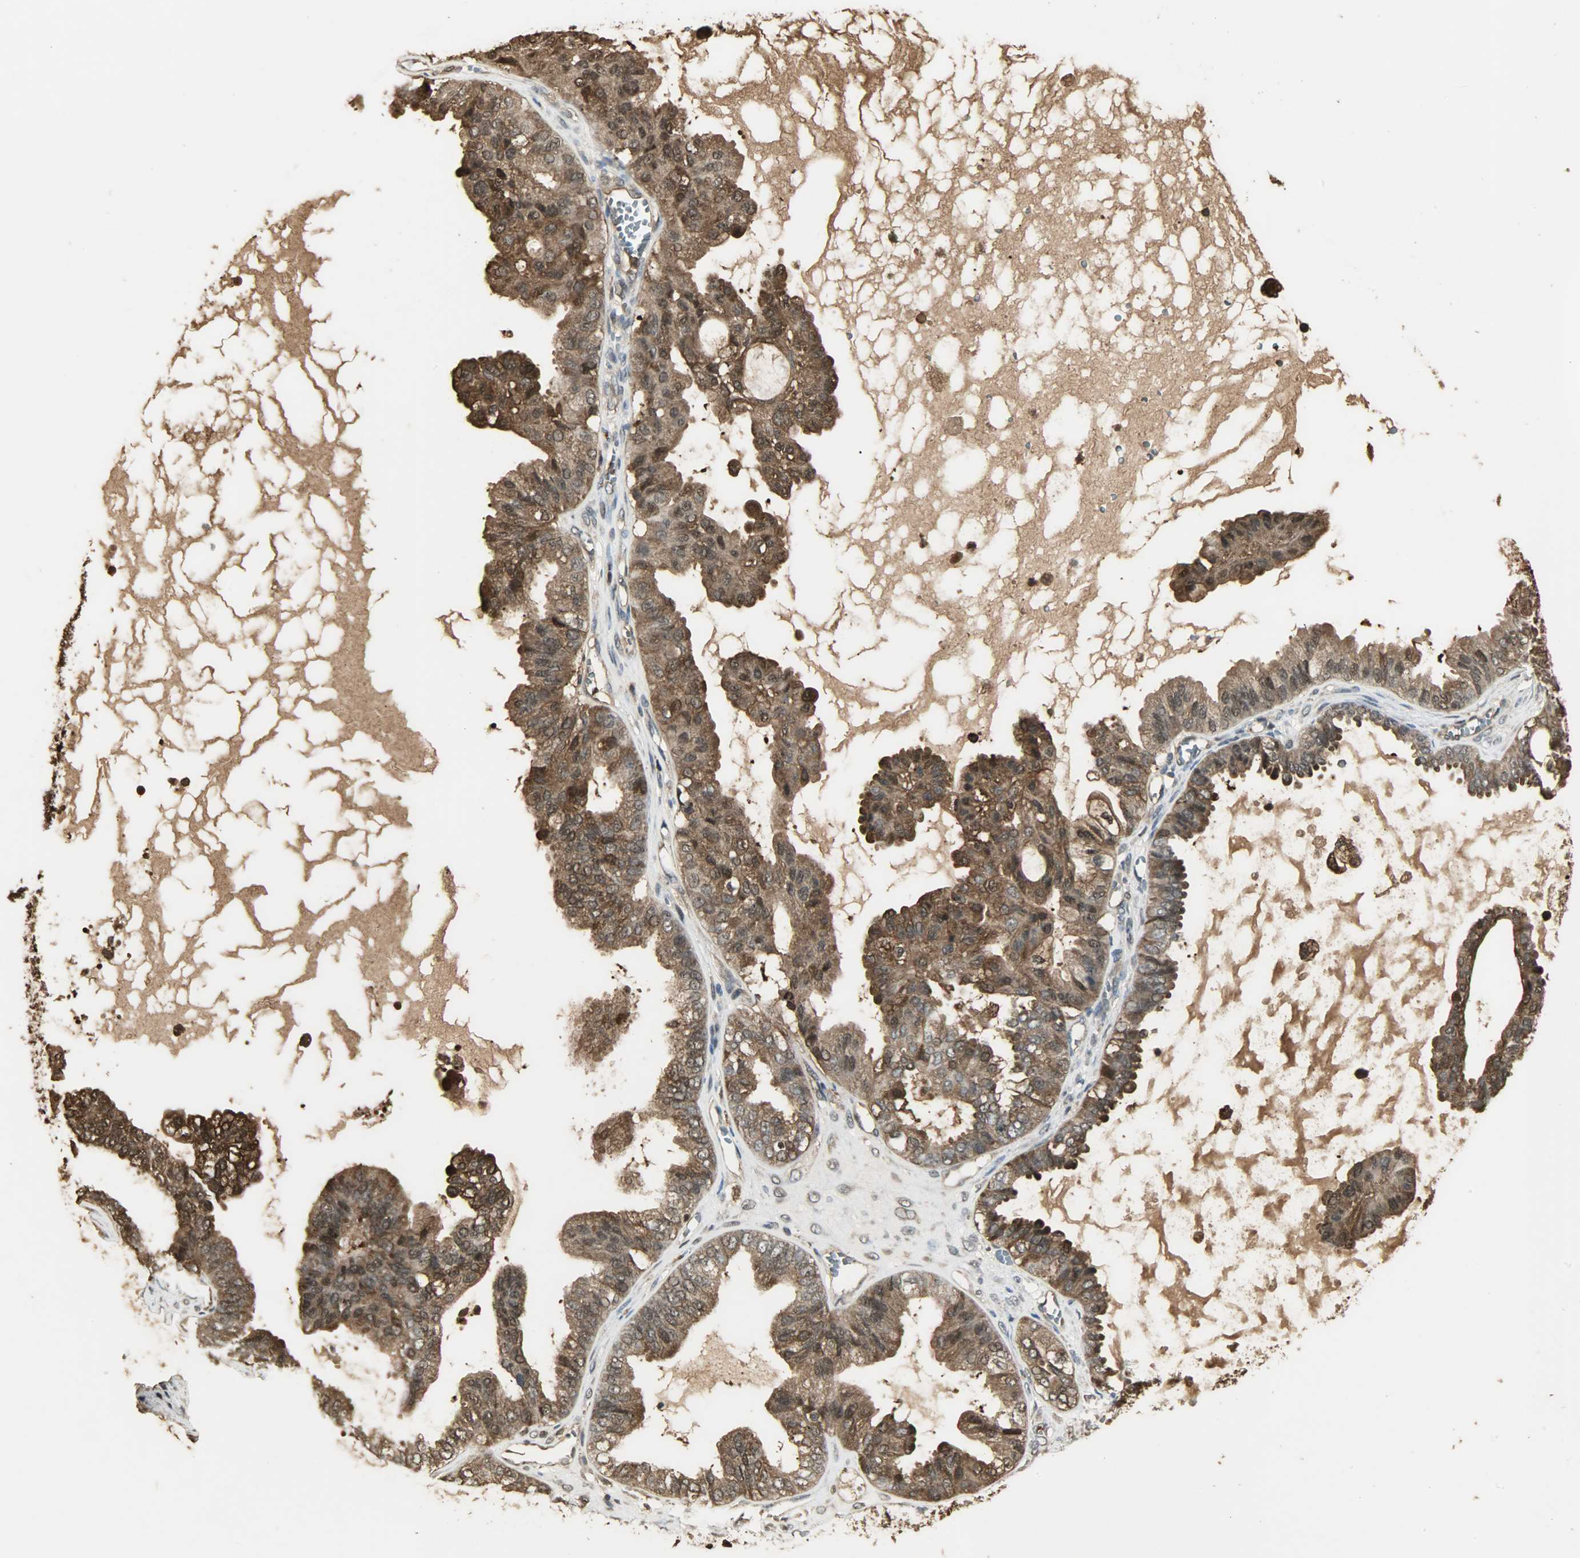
{"staining": {"intensity": "strong", "quantity": ">75%", "location": "cytoplasmic/membranous,nuclear"}, "tissue": "ovarian cancer", "cell_type": "Tumor cells", "image_type": "cancer", "snomed": [{"axis": "morphology", "description": "Carcinoma, NOS"}, {"axis": "morphology", "description": "Carcinoma, endometroid"}, {"axis": "topography", "description": "Ovary"}], "caption": "Immunohistochemical staining of ovarian cancer displays high levels of strong cytoplasmic/membranous and nuclear positivity in about >75% of tumor cells.", "gene": "YWHAZ", "patient": {"sex": "female", "age": 50}}